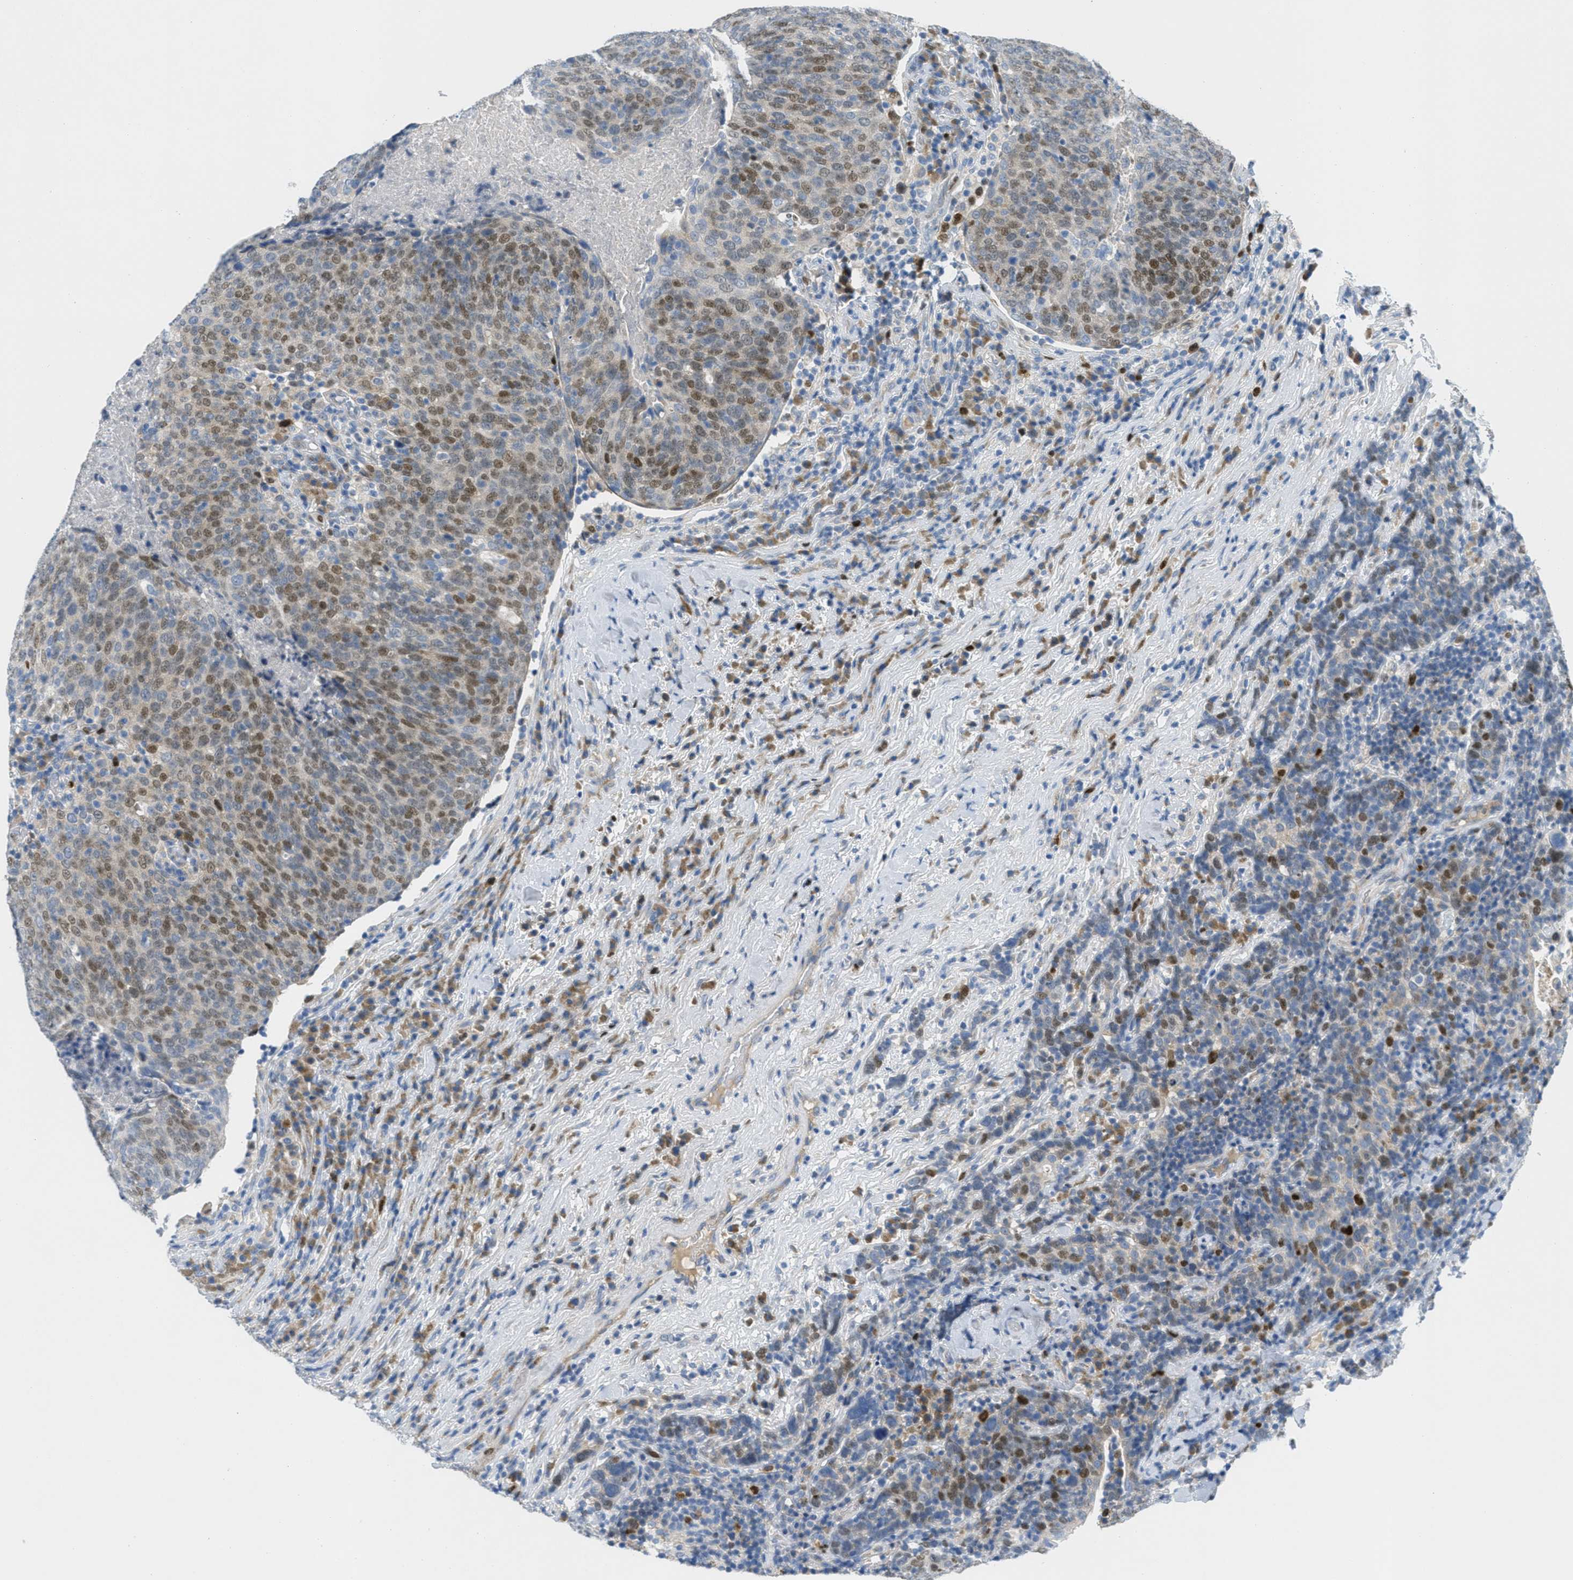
{"staining": {"intensity": "moderate", "quantity": ">75%", "location": "nuclear"}, "tissue": "head and neck cancer", "cell_type": "Tumor cells", "image_type": "cancer", "snomed": [{"axis": "morphology", "description": "Squamous cell carcinoma, NOS"}, {"axis": "morphology", "description": "Squamous cell carcinoma, metastatic, NOS"}, {"axis": "topography", "description": "Lymph node"}, {"axis": "topography", "description": "Head-Neck"}], "caption": "Human head and neck cancer stained with a brown dye shows moderate nuclear positive staining in approximately >75% of tumor cells.", "gene": "ORC6", "patient": {"sex": "male", "age": 62}}